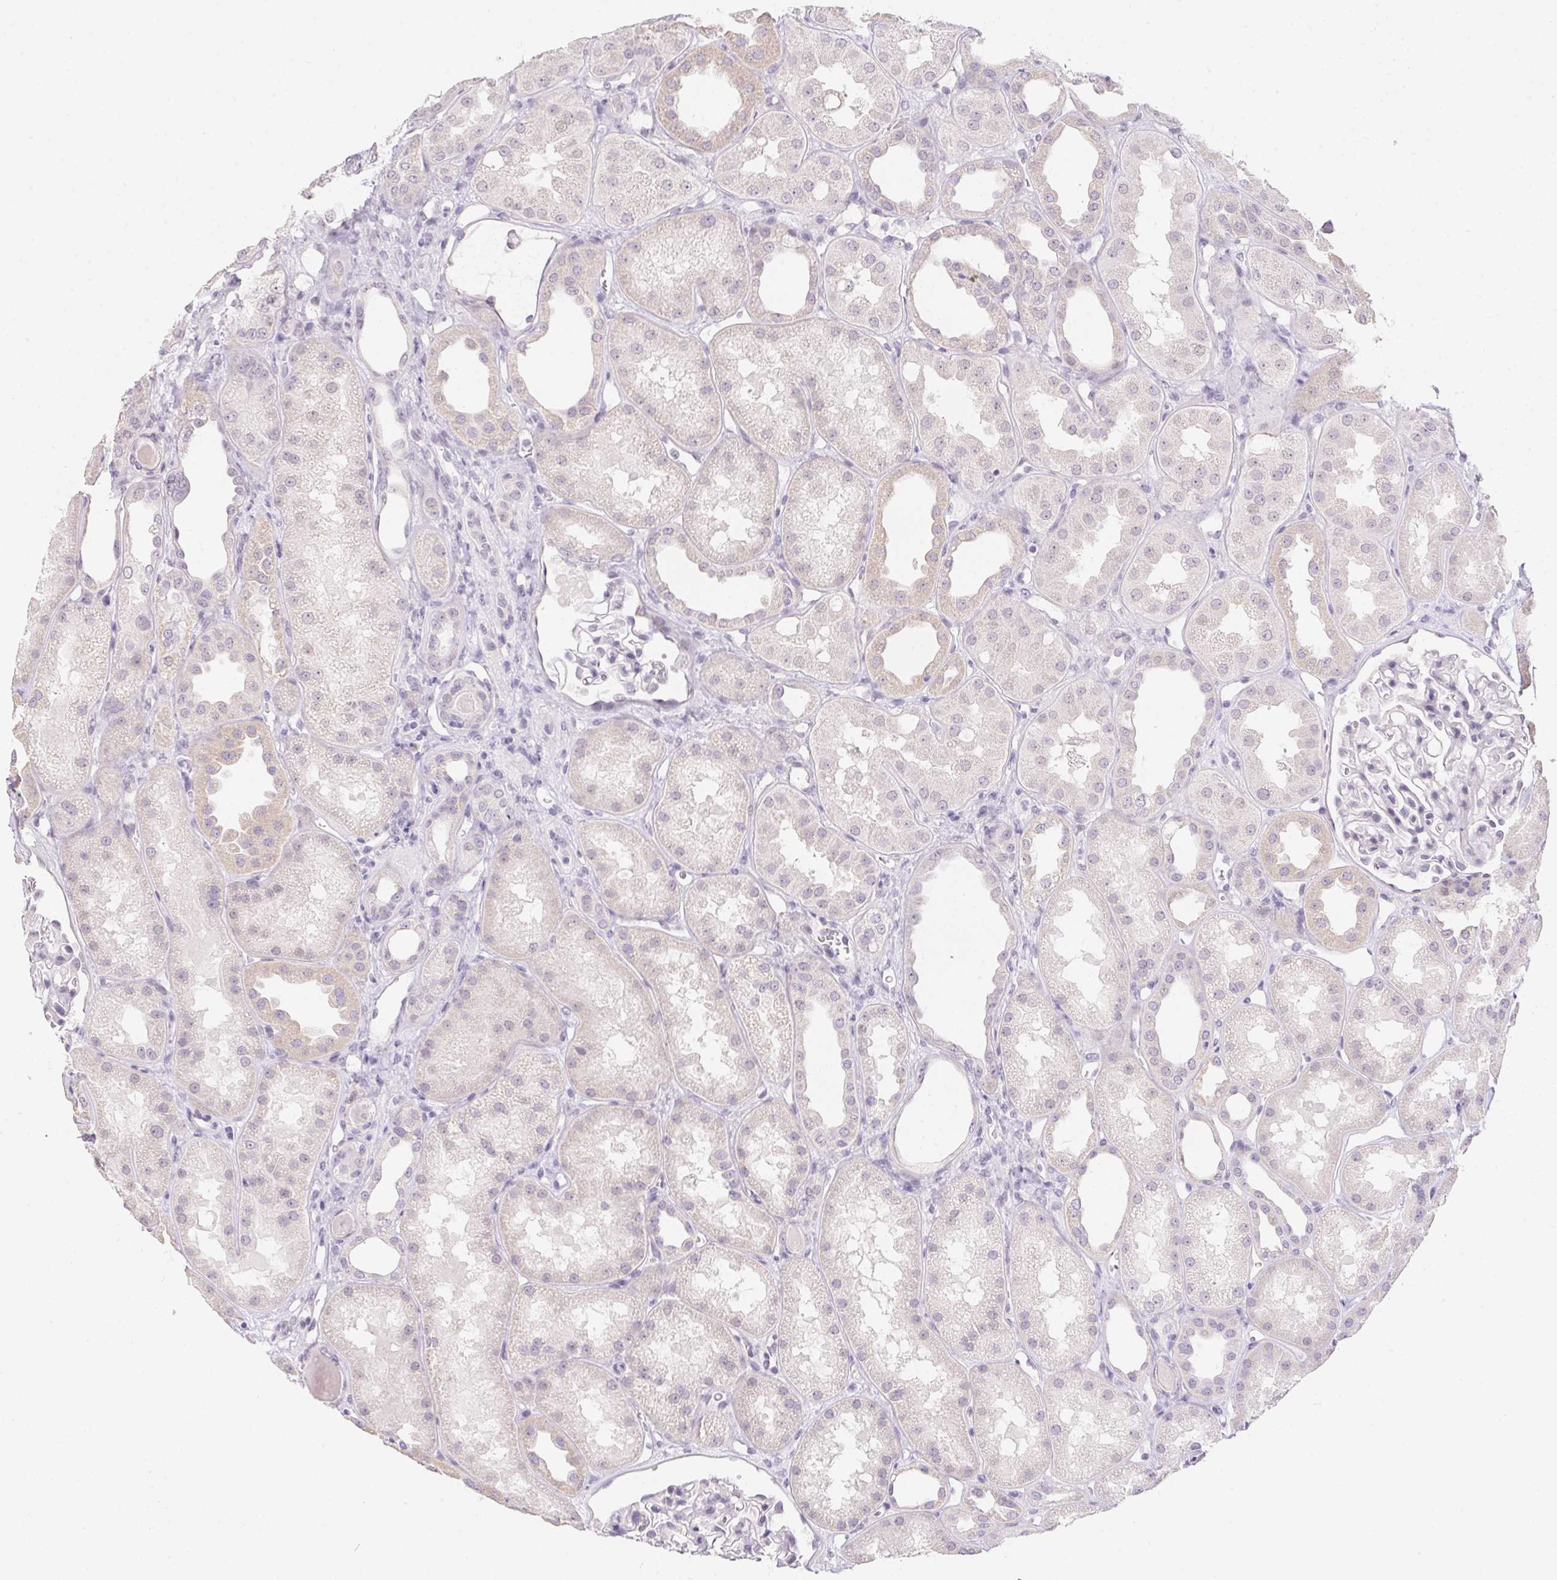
{"staining": {"intensity": "negative", "quantity": "none", "location": "none"}, "tissue": "kidney", "cell_type": "Cells in glomeruli", "image_type": "normal", "snomed": [{"axis": "morphology", "description": "Normal tissue, NOS"}, {"axis": "topography", "description": "Kidney"}], "caption": "Cells in glomeruli are negative for brown protein staining in normal kidney. (Brightfield microscopy of DAB (3,3'-diaminobenzidine) immunohistochemistry at high magnification).", "gene": "MORC1", "patient": {"sex": "male", "age": 61}}